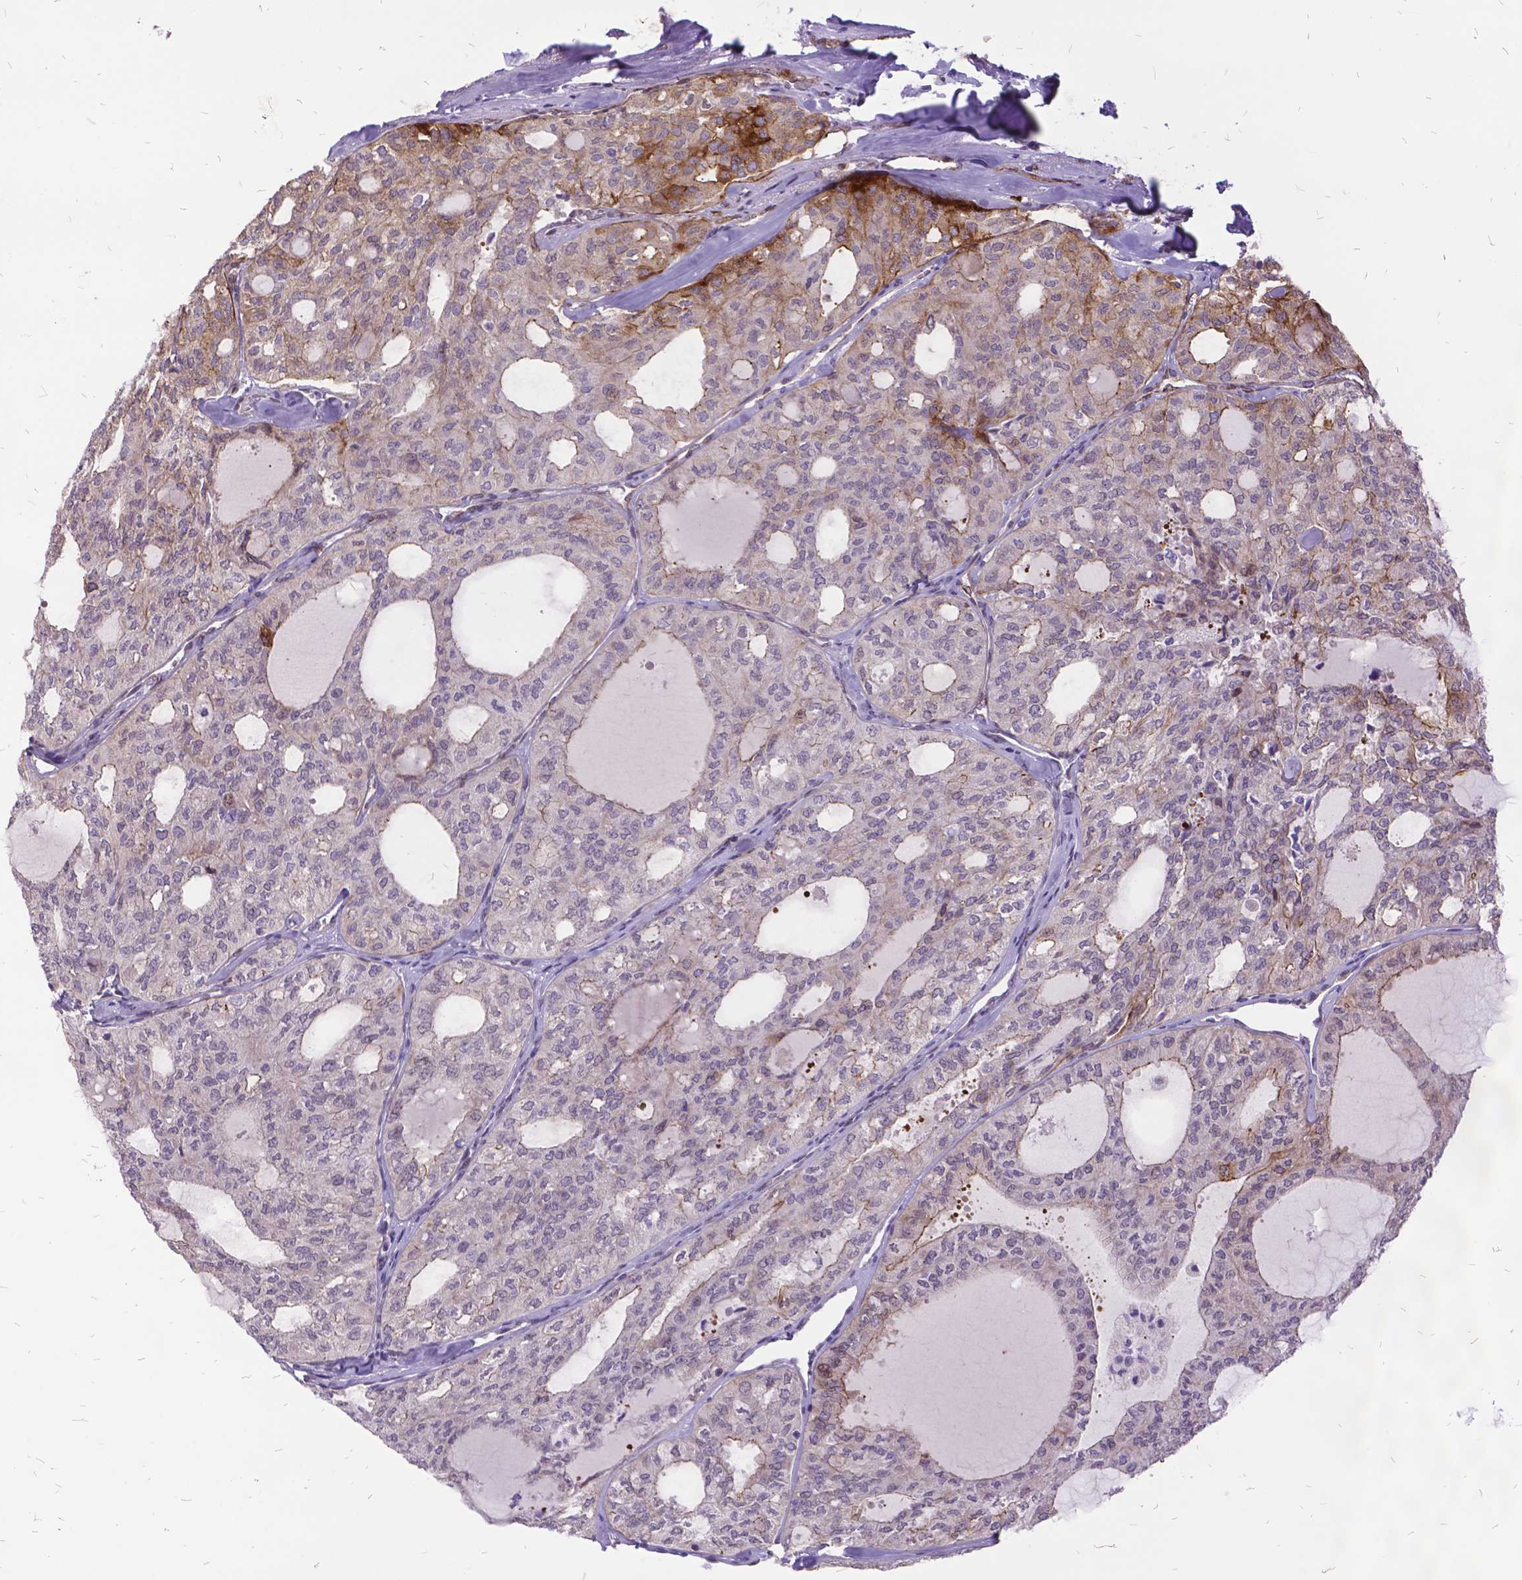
{"staining": {"intensity": "strong", "quantity": "<25%", "location": "cytoplasmic/membranous"}, "tissue": "thyroid cancer", "cell_type": "Tumor cells", "image_type": "cancer", "snomed": [{"axis": "morphology", "description": "Follicular adenoma carcinoma, NOS"}, {"axis": "topography", "description": "Thyroid gland"}], "caption": "Immunohistochemical staining of thyroid cancer (follicular adenoma carcinoma) exhibits medium levels of strong cytoplasmic/membranous protein staining in approximately <25% of tumor cells. (DAB = brown stain, brightfield microscopy at high magnification).", "gene": "GRB7", "patient": {"sex": "male", "age": 75}}